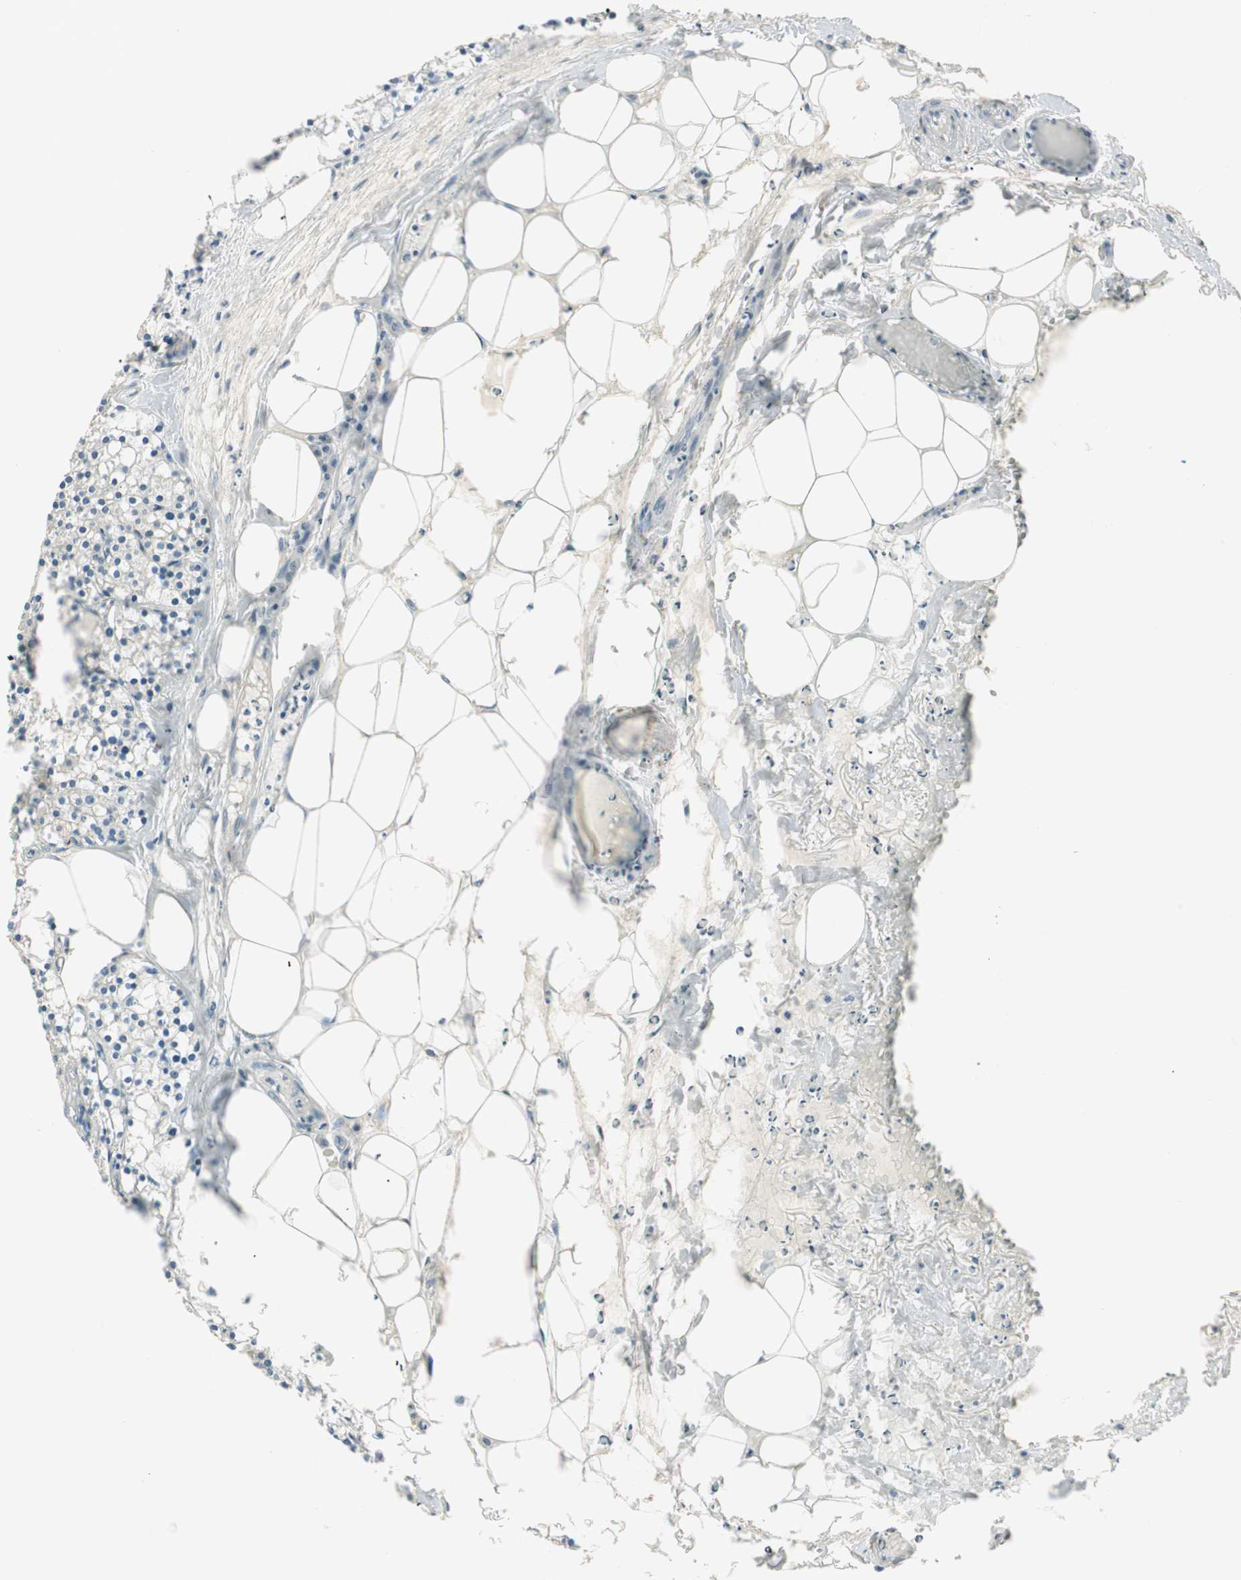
{"staining": {"intensity": "negative", "quantity": "none", "location": "none"}, "tissue": "parathyroid gland", "cell_type": "Glandular cells", "image_type": "normal", "snomed": [{"axis": "morphology", "description": "Normal tissue, NOS"}, {"axis": "topography", "description": "Parathyroid gland"}], "caption": "This is an IHC image of normal human parathyroid gland. There is no staining in glandular cells.", "gene": "GNAO1", "patient": {"sex": "female", "age": 63}}